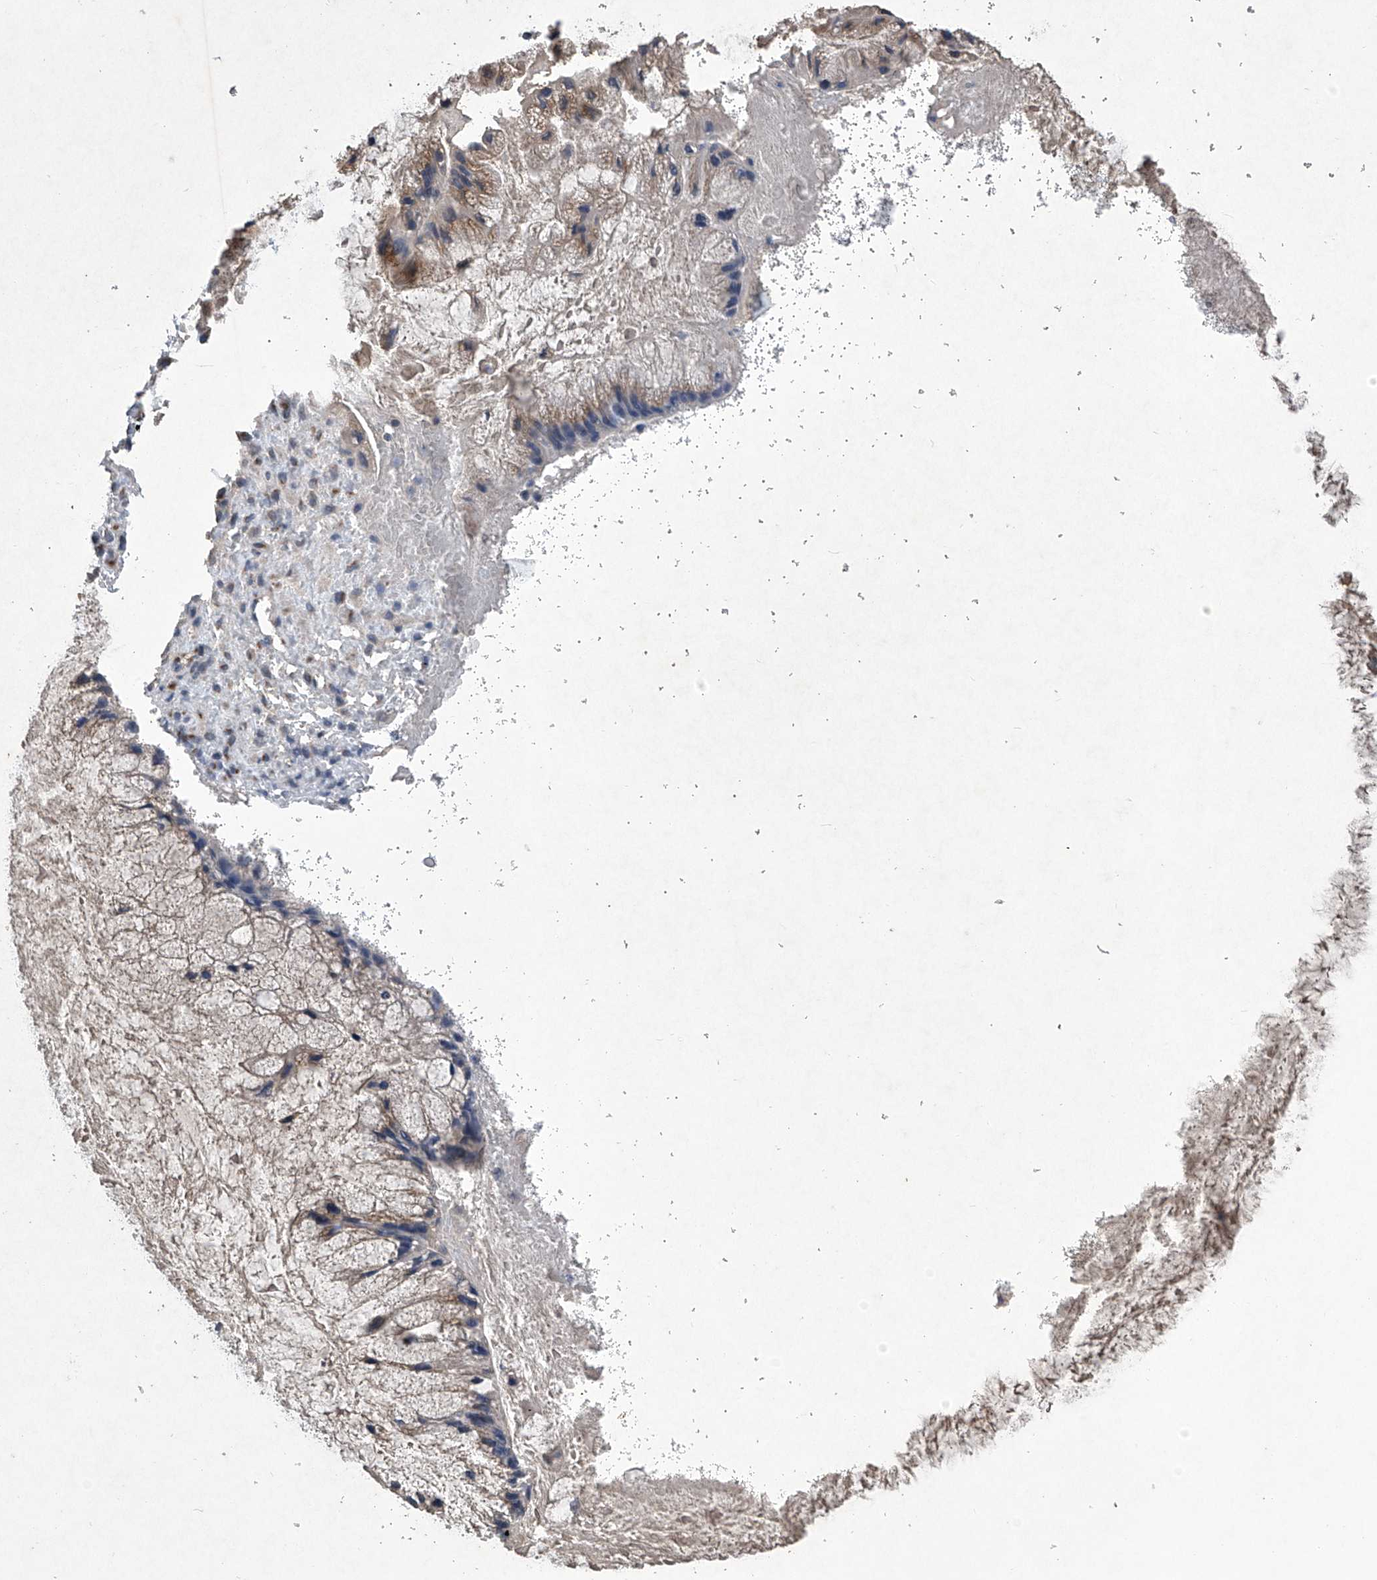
{"staining": {"intensity": "moderate", "quantity": "25%-75%", "location": "cytoplasmic/membranous"}, "tissue": "ovarian cancer", "cell_type": "Tumor cells", "image_type": "cancer", "snomed": [{"axis": "morphology", "description": "Cystadenocarcinoma, mucinous, NOS"}, {"axis": "topography", "description": "Ovary"}], "caption": "Tumor cells show medium levels of moderate cytoplasmic/membranous expression in about 25%-75% of cells in ovarian cancer (mucinous cystadenocarcinoma).", "gene": "PCSK5", "patient": {"sex": "female", "age": 37}}